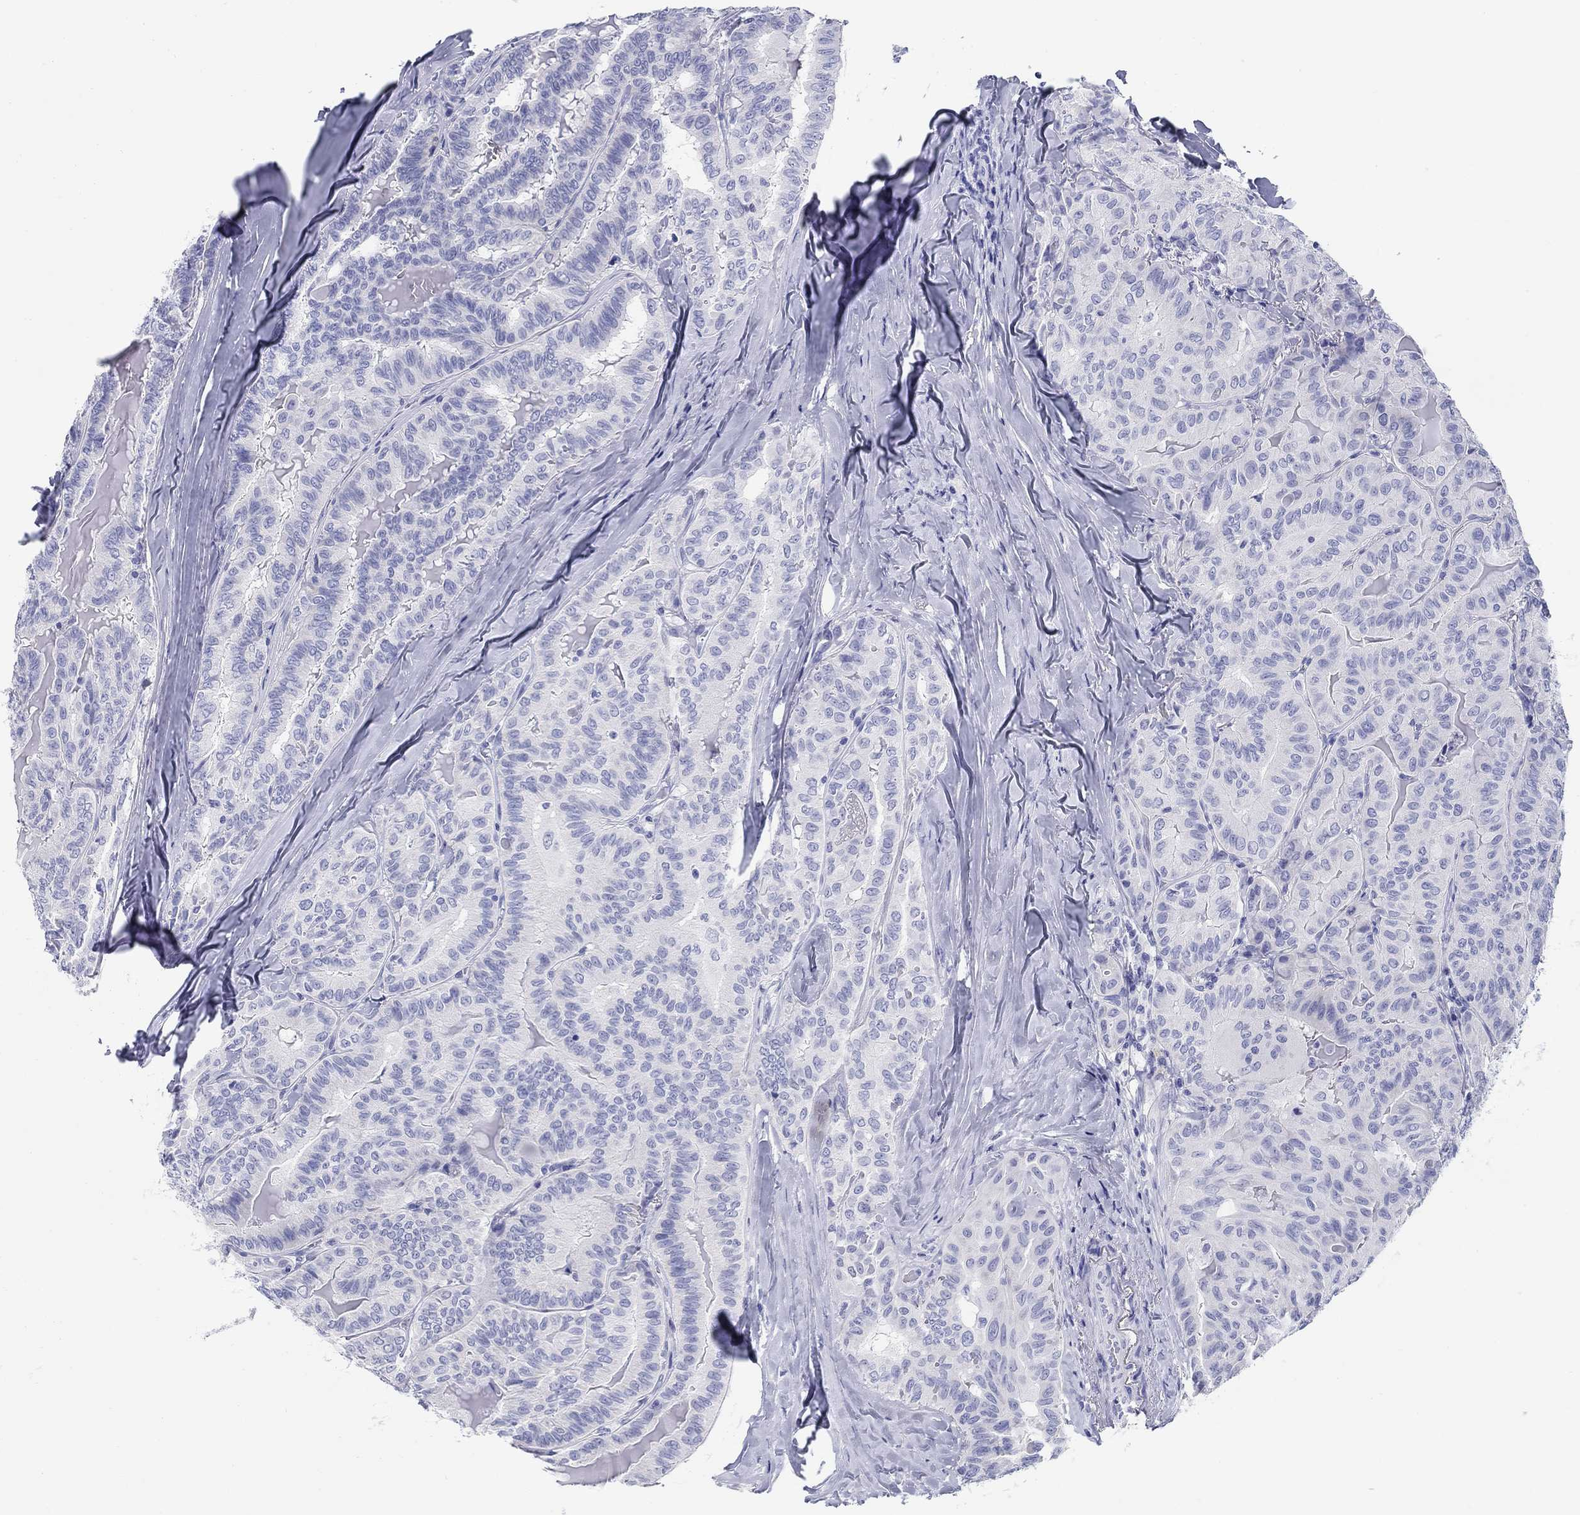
{"staining": {"intensity": "negative", "quantity": "none", "location": "none"}, "tissue": "thyroid cancer", "cell_type": "Tumor cells", "image_type": "cancer", "snomed": [{"axis": "morphology", "description": "Papillary adenocarcinoma, NOS"}, {"axis": "topography", "description": "Thyroid gland"}], "caption": "There is no significant expression in tumor cells of thyroid papillary adenocarcinoma.", "gene": "LAMP5", "patient": {"sex": "female", "age": 68}}